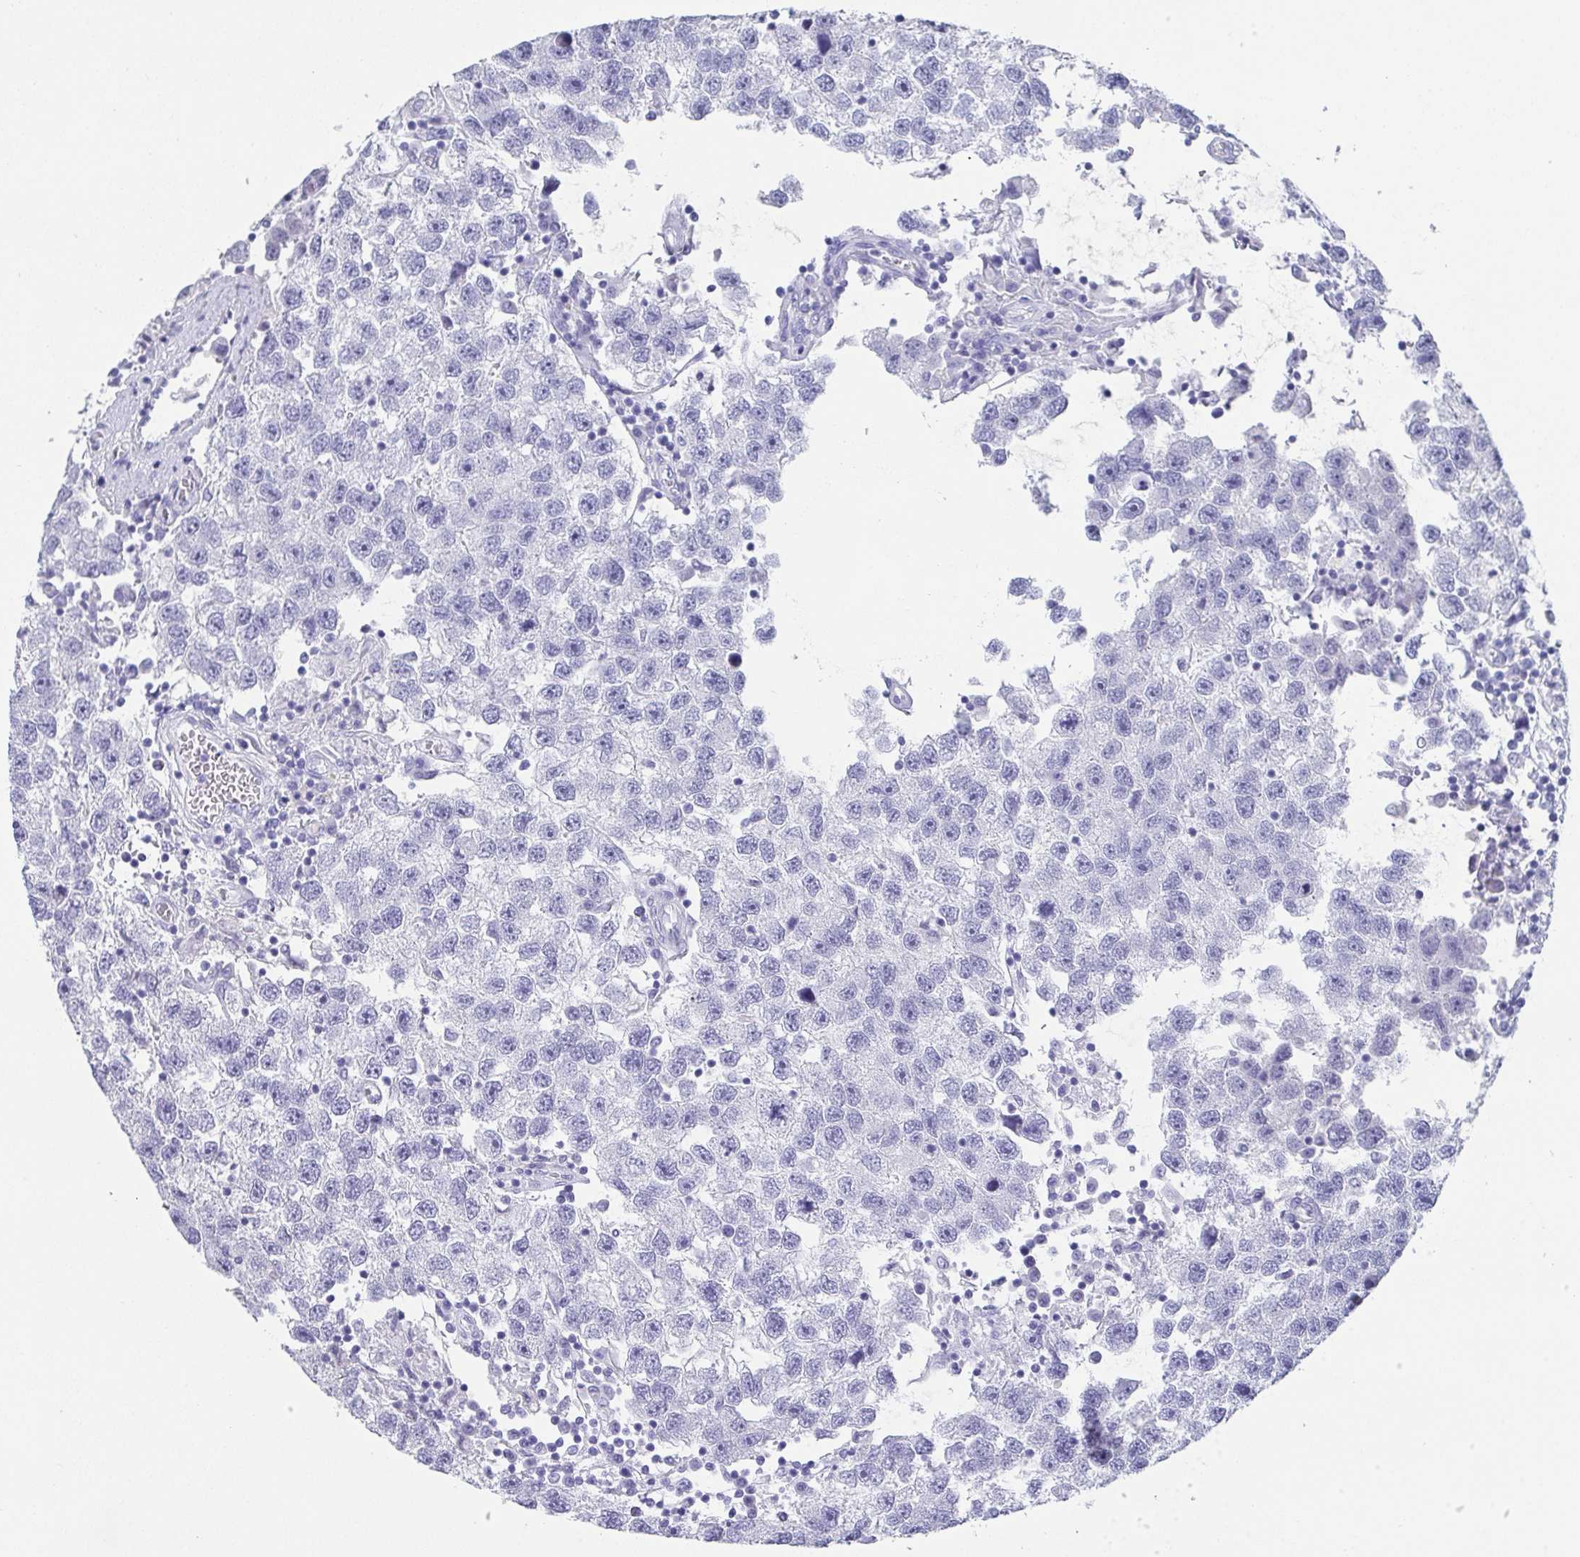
{"staining": {"intensity": "negative", "quantity": "none", "location": "none"}, "tissue": "testis cancer", "cell_type": "Tumor cells", "image_type": "cancer", "snomed": [{"axis": "morphology", "description": "Seminoma, NOS"}, {"axis": "topography", "description": "Testis"}], "caption": "This is a photomicrograph of immunohistochemistry staining of testis cancer (seminoma), which shows no expression in tumor cells.", "gene": "SCGN", "patient": {"sex": "male", "age": 26}}